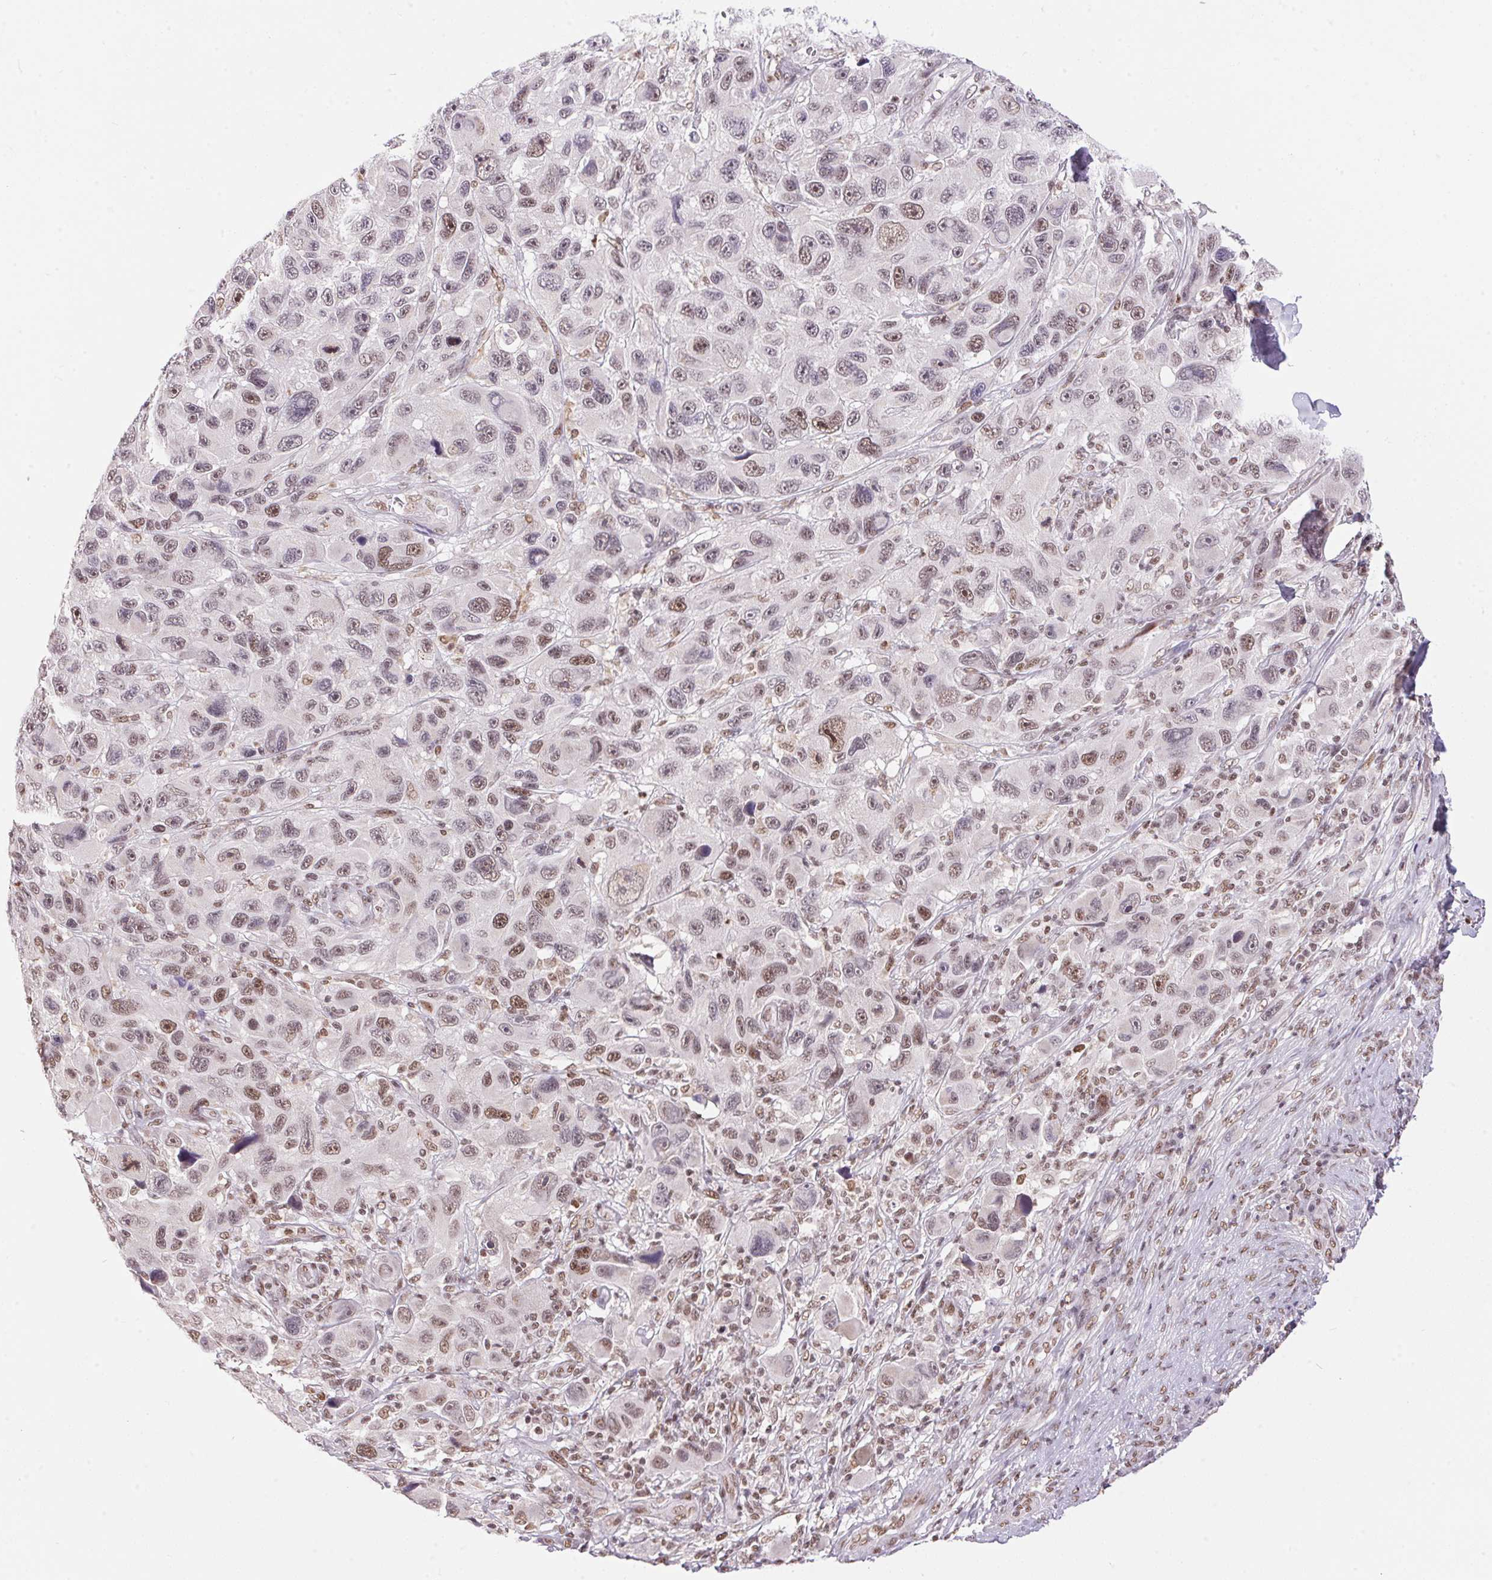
{"staining": {"intensity": "weak", "quantity": "25%-75%", "location": "nuclear"}, "tissue": "melanoma", "cell_type": "Tumor cells", "image_type": "cancer", "snomed": [{"axis": "morphology", "description": "Malignant melanoma, NOS"}, {"axis": "topography", "description": "Skin"}], "caption": "Immunohistochemistry image of melanoma stained for a protein (brown), which shows low levels of weak nuclear staining in approximately 25%-75% of tumor cells.", "gene": "NFE2L1", "patient": {"sex": "male", "age": 53}}